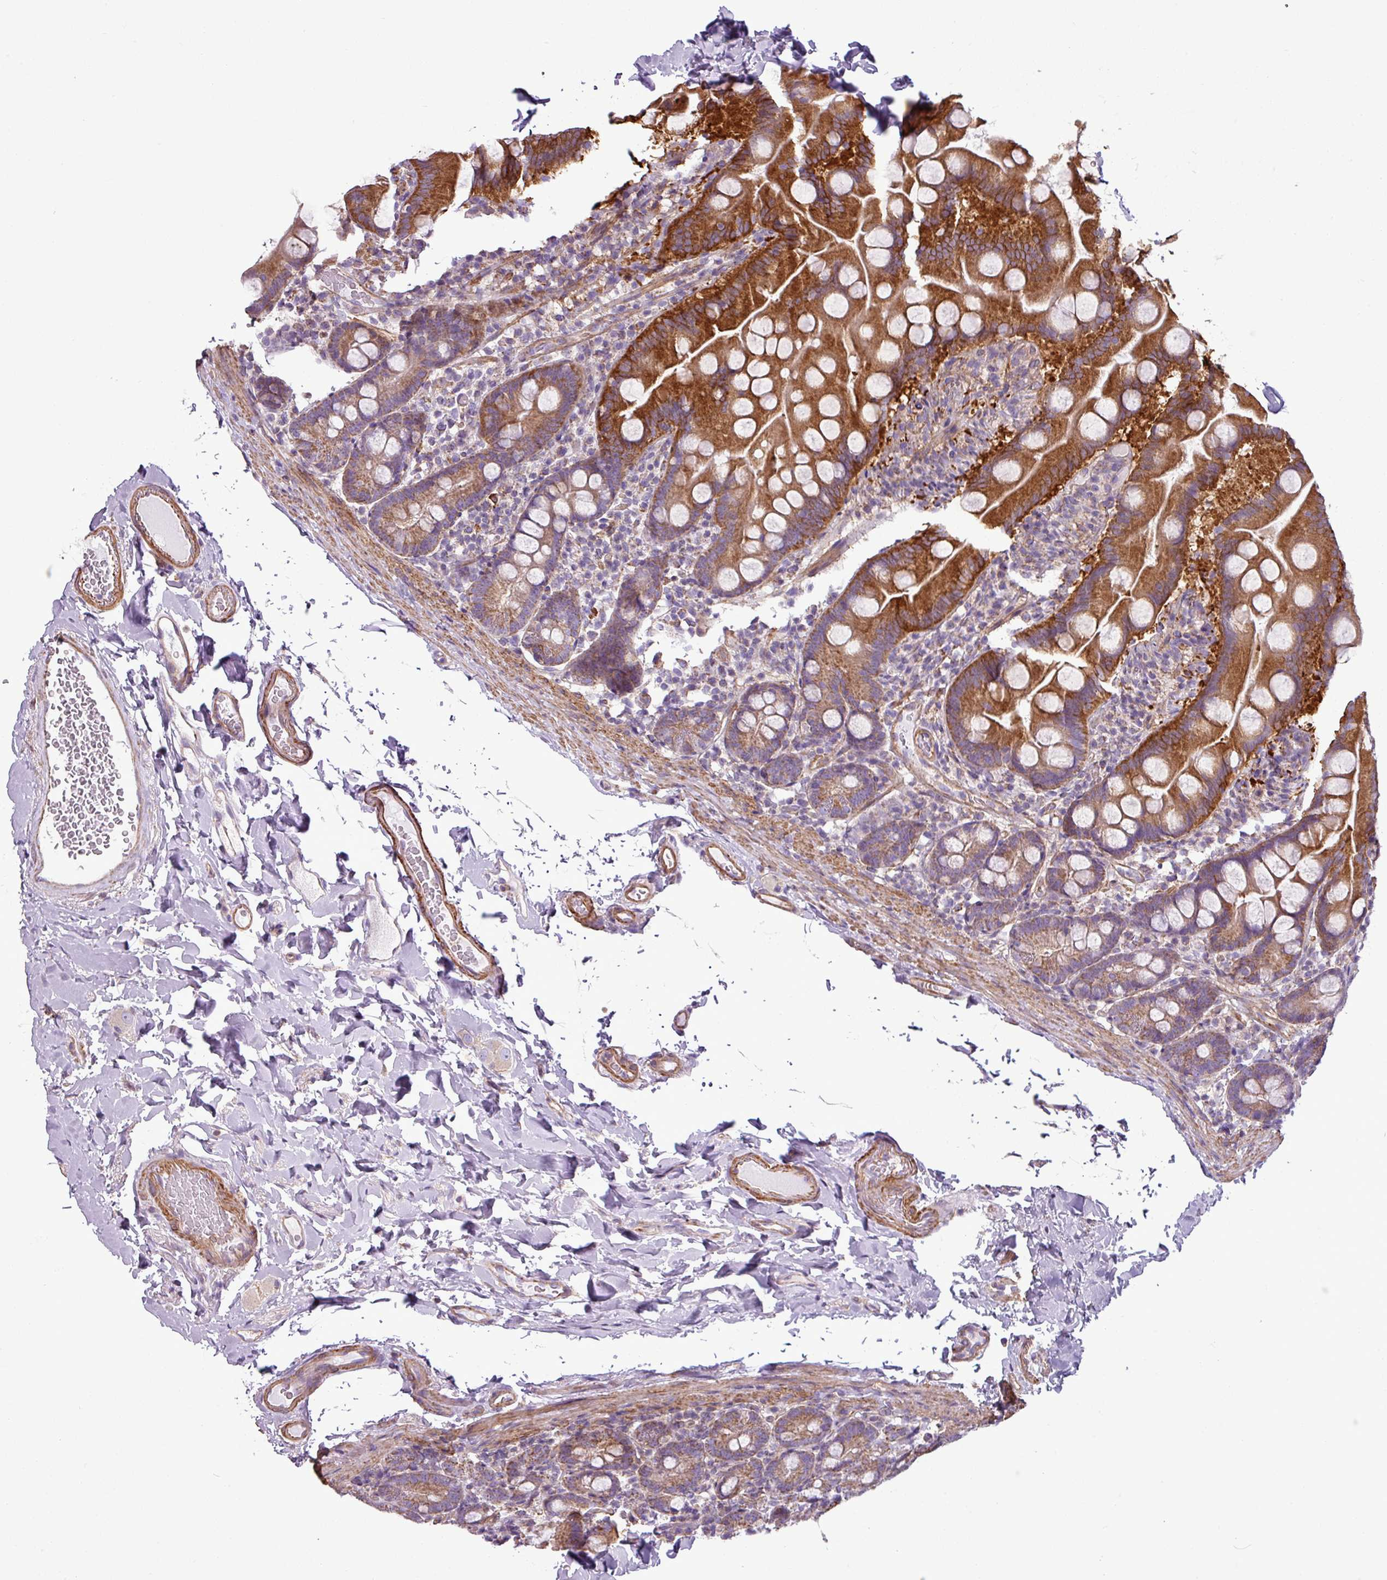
{"staining": {"intensity": "strong", "quantity": "25%-75%", "location": "cytoplasmic/membranous"}, "tissue": "small intestine", "cell_type": "Glandular cells", "image_type": "normal", "snomed": [{"axis": "morphology", "description": "Normal tissue, NOS"}, {"axis": "topography", "description": "Small intestine"}], "caption": "High-magnification brightfield microscopy of benign small intestine stained with DAB (3,3'-diaminobenzidine) (brown) and counterstained with hematoxylin (blue). glandular cells exhibit strong cytoplasmic/membranous positivity is present in about25%-75% of cells. Using DAB (brown) and hematoxylin (blue) stains, captured at high magnification using brightfield microscopy.", "gene": "BTN2A2", "patient": {"sex": "female", "age": 68}}